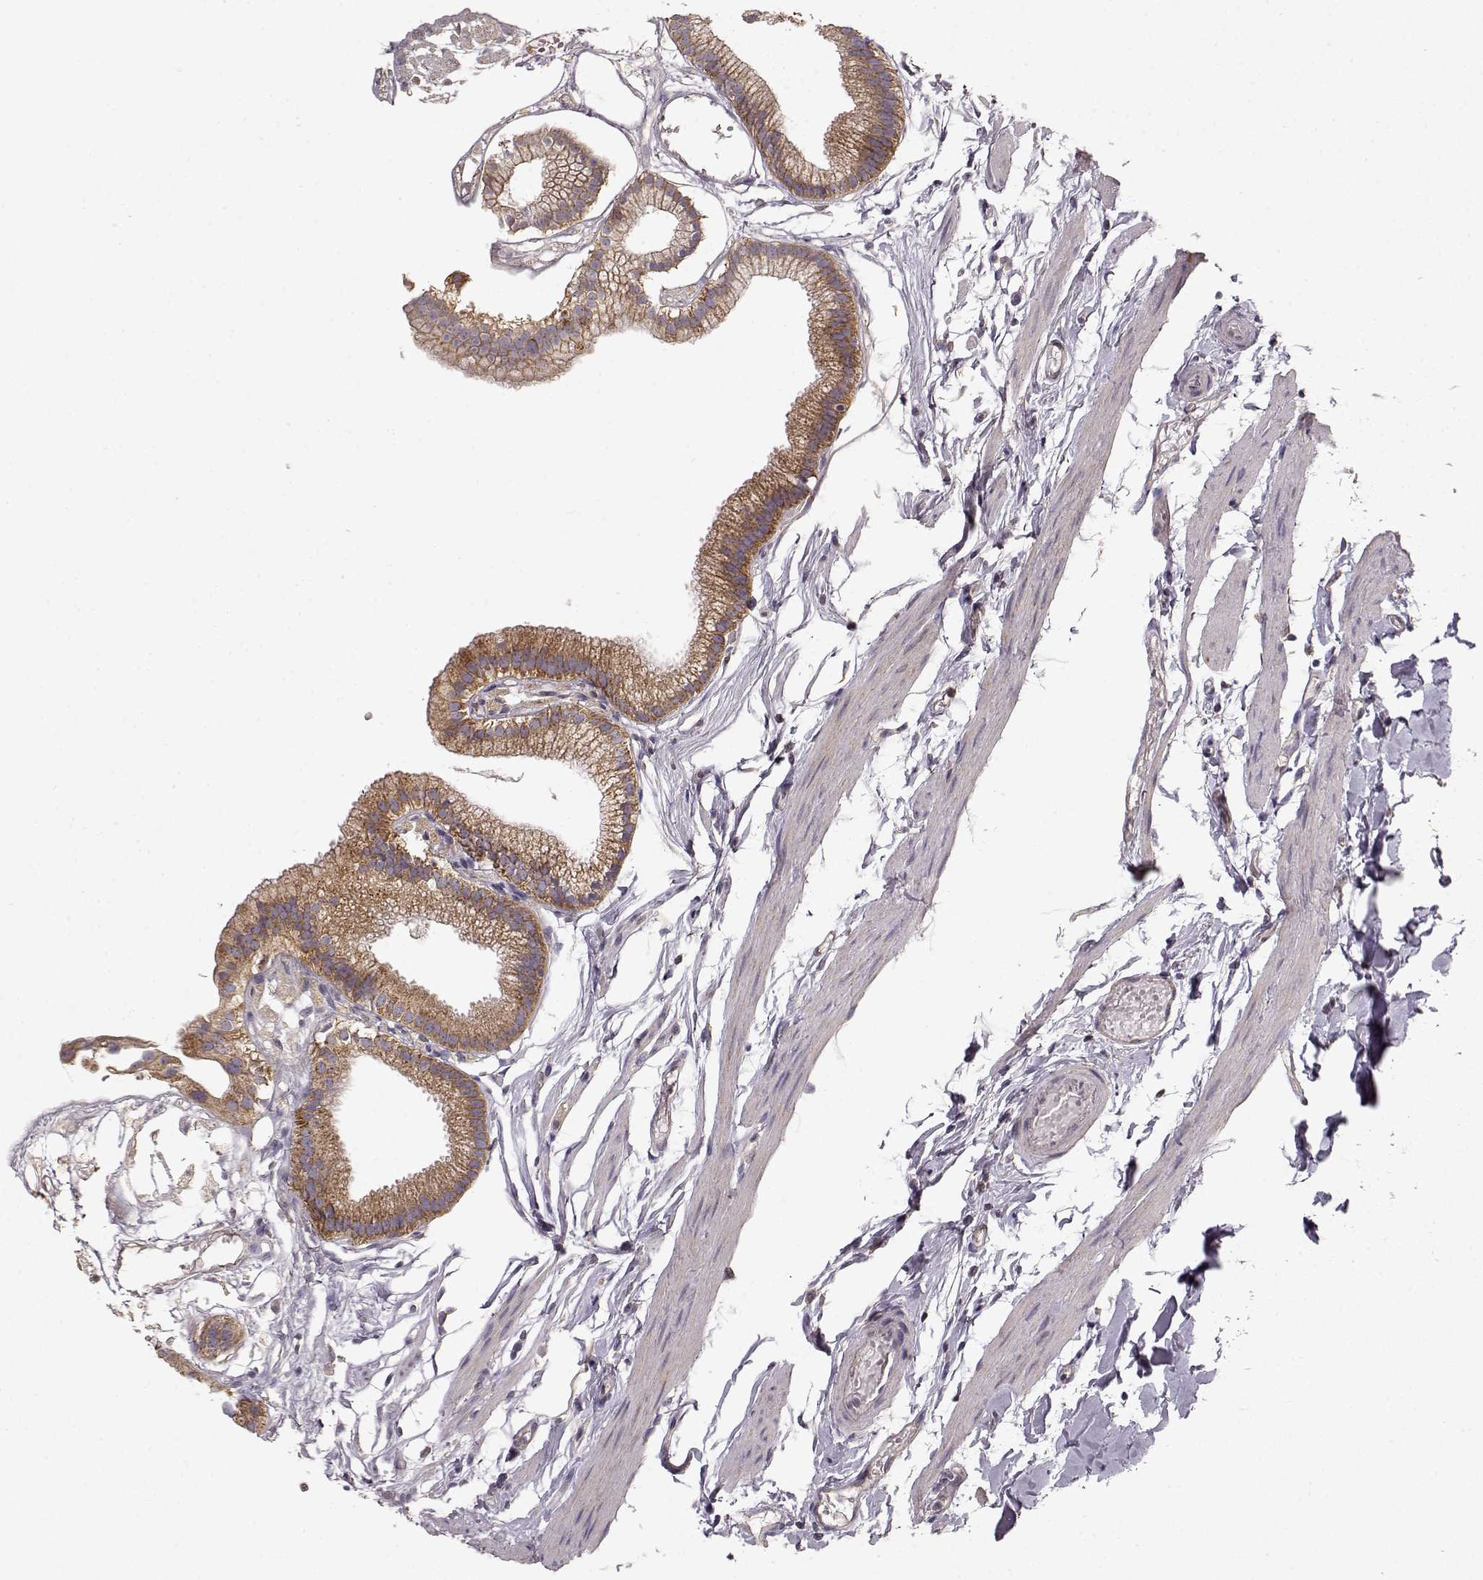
{"staining": {"intensity": "moderate", "quantity": ">75%", "location": "cytoplasmic/membranous"}, "tissue": "gallbladder", "cell_type": "Glandular cells", "image_type": "normal", "snomed": [{"axis": "morphology", "description": "Normal tissue, NOS"}, {"axis": "topography", "description": "Gallbladder"}], "caption": "This image exhibits IHC staining of benign human gallbladder, with medium moderate cytoplasmic/membranous staining in about >75% of glandular cells.", "gene": "ERBB3", "patient": {"sex": "female", "age": 45}}